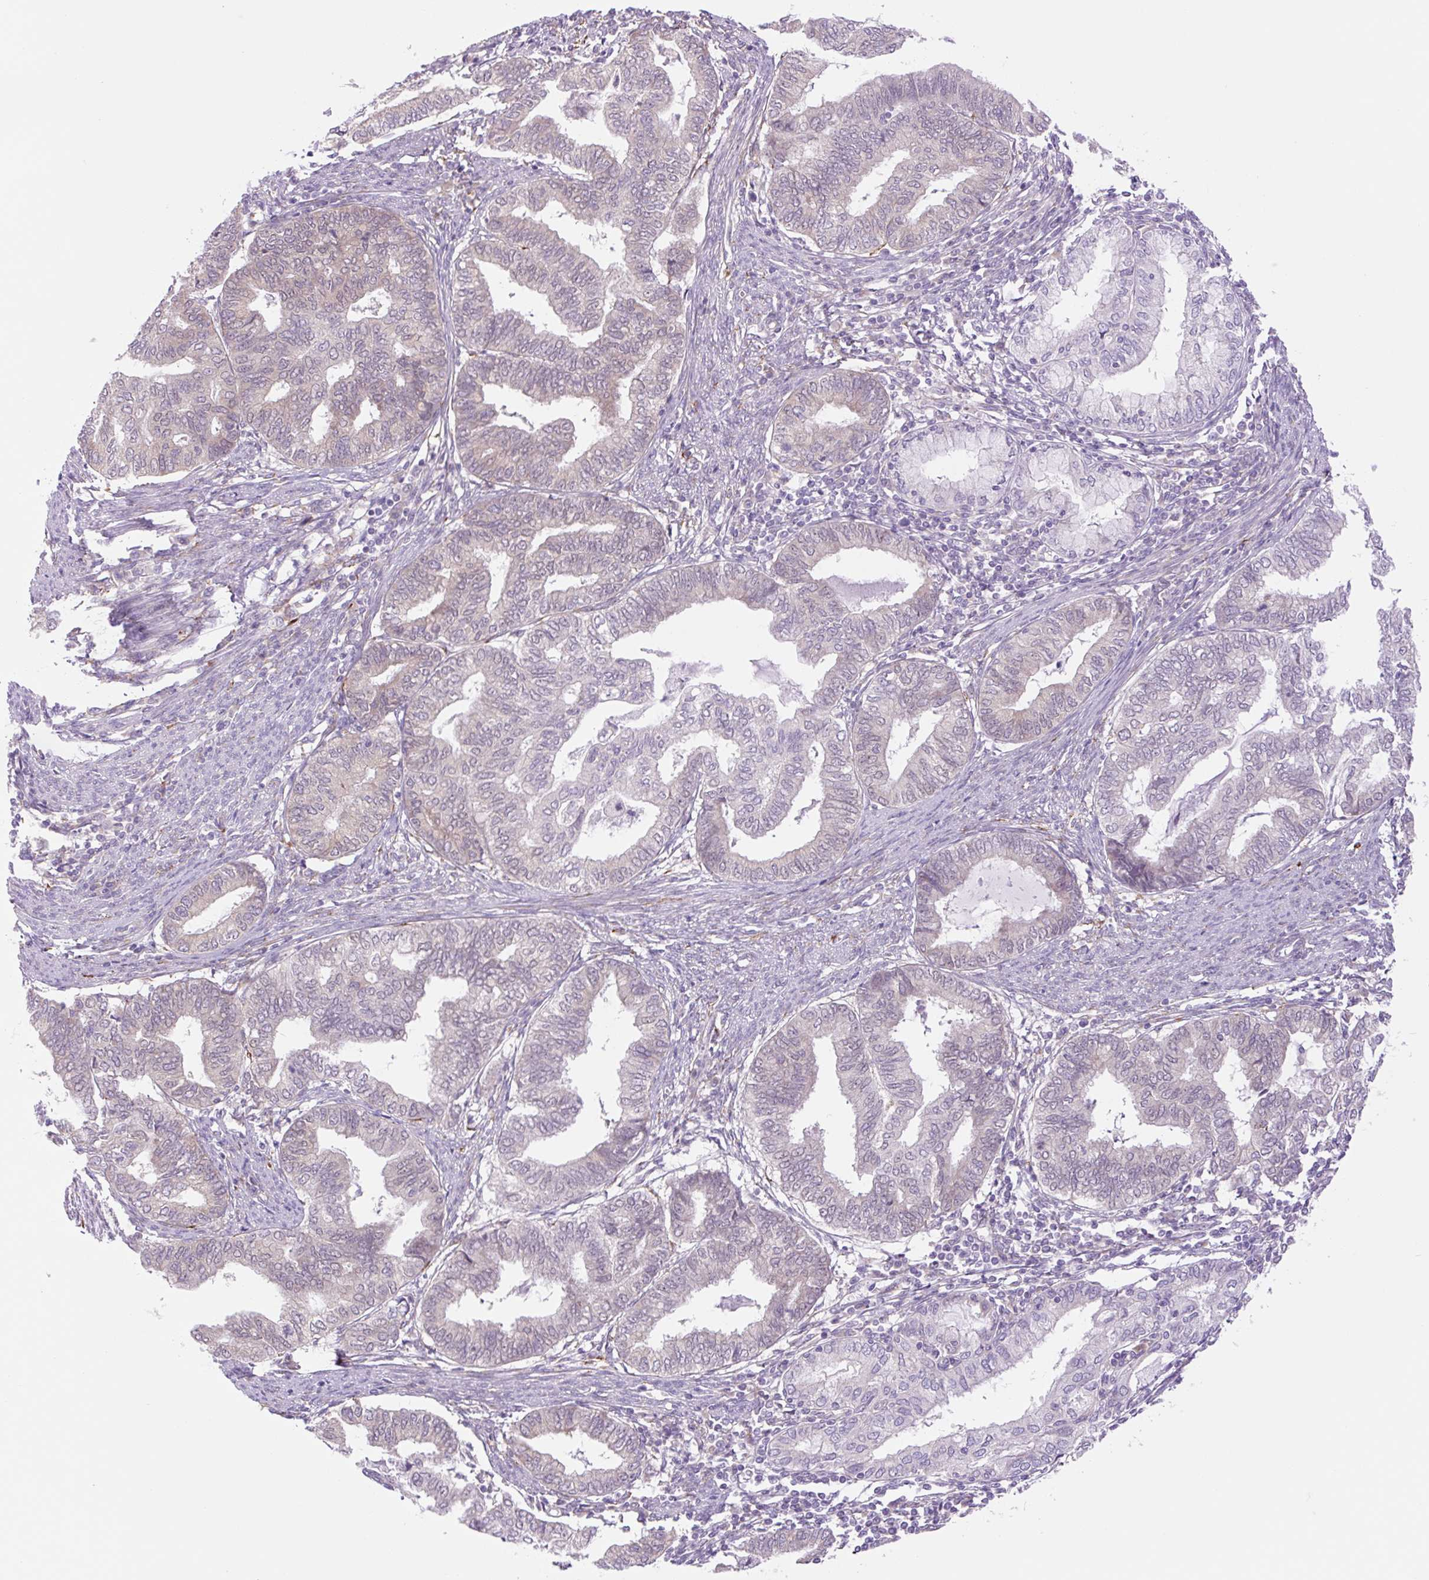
{"staining": {"intensity": "negative", "quantity": "none", "location": "none"}, "tissue": "endometrial cancer", "cell_type": "Tumor cells", "image_type": "cancer", "snomed": [{"axis": "morphology", "description": "Adenocarcinoma, NOS"}, {"axis": "topography", "description": "Endometrium"}], "caption": "A photomicrograph of adenocarcinoma (endometrial) stained for a protein reveals no brown staining in tumor cells. (DAB (3,3'-diaminobenzidine) immunohistochemistry visualized using brightfield microscopy, high magnification).", "gene": "COL5A1", "patient": {"sex": "female", "age": 79}}